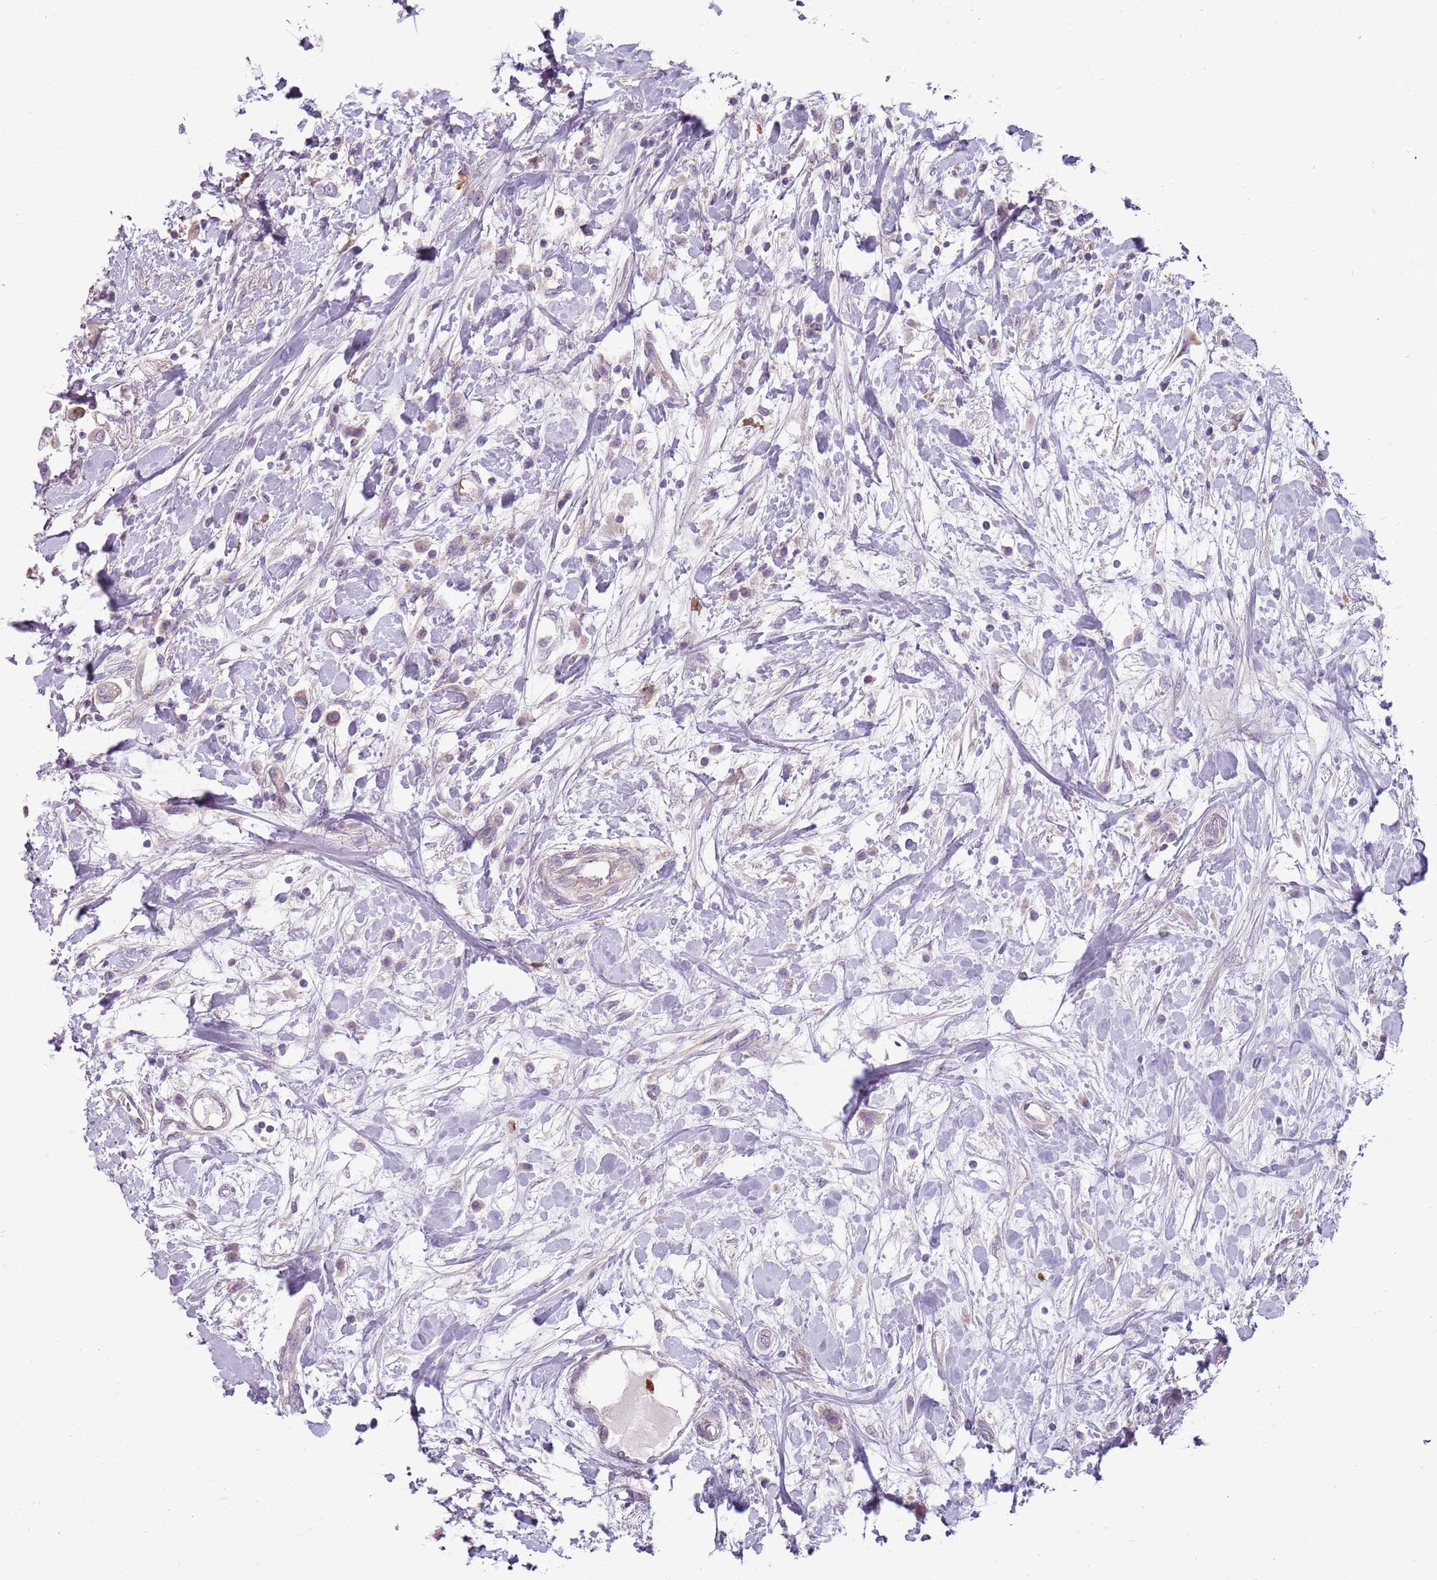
{"staining": {"intensity": "negative", "quantity": "none", "location": "none"}, "tissue": "breast cancer", "cell_type": "Tumor cells", "image_type": "cancer", "snomed": [{"axis": "morphology", "description": "Duct carcinoma"}, {"axis": "topography", "description": "Breast"}], "caption": "The IHC image has no significant expression in tumor cells of breast intraductal carcinoma tissue.", "gene": "SPAG4", "patient": {"sex": "female", "age": 61}}